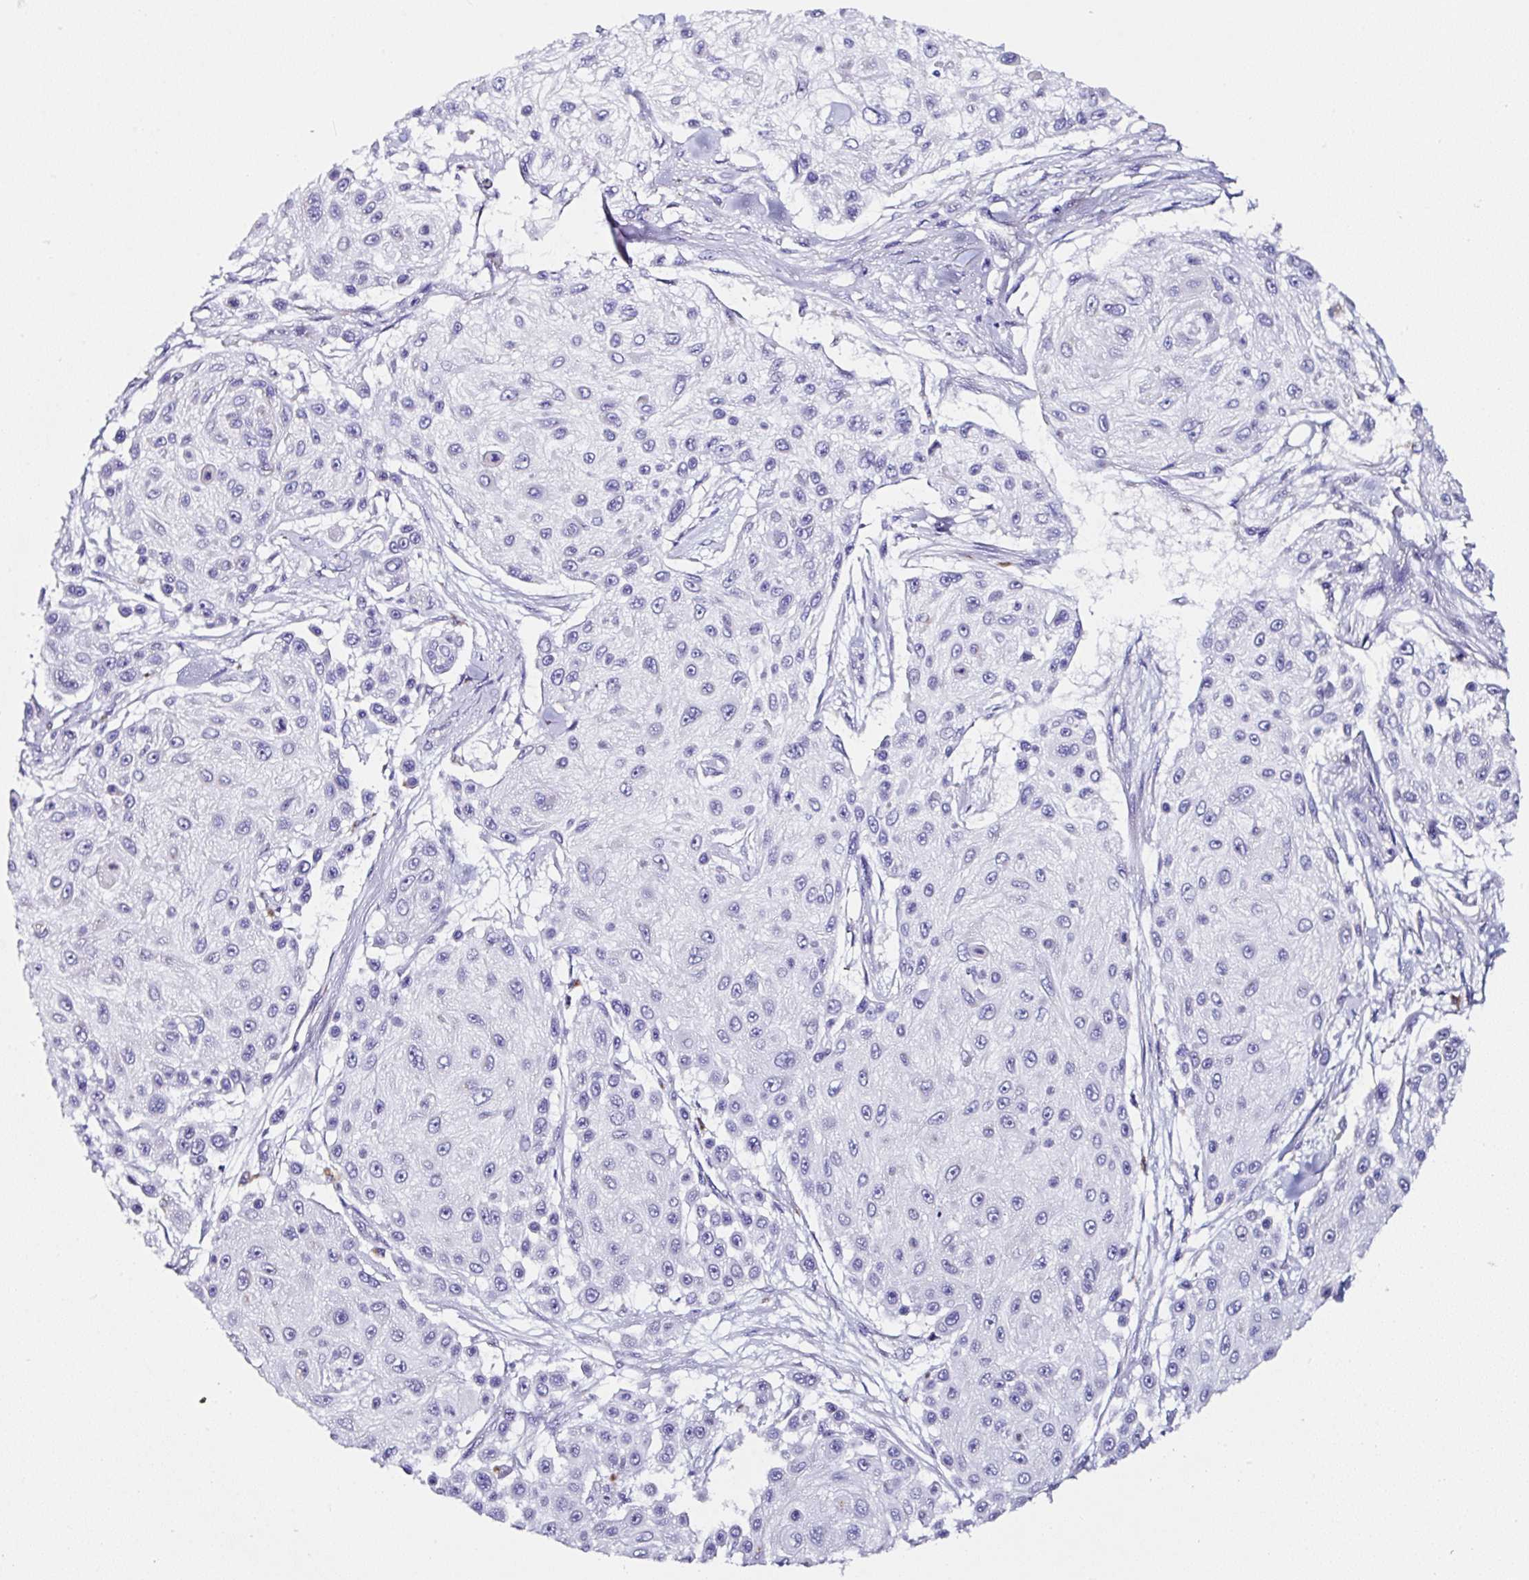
{"staining": {"intensity": "negative", "quantity": "none", "location": "none"}, "tissue": "skin cancer", "cell_type": "Tumor cells", "image_type": "cancer", "snomed": [{"axis": "morphology", "description": "Squamous cell carcinoma, NOS"}, {"axis": "topography", "description": "Skin"}], "caption": "Protein analysis of squamous cell carcinoma (skin) displays no significant expression in tumor cells. The staining is performed using DAB (3,3'-diaminobenzidine) brown chromogen with nuclei counter-stained in using hematoxylin.", "gene": "TMPRSS11E", "patient": {"sex": "male", "age": 67}}